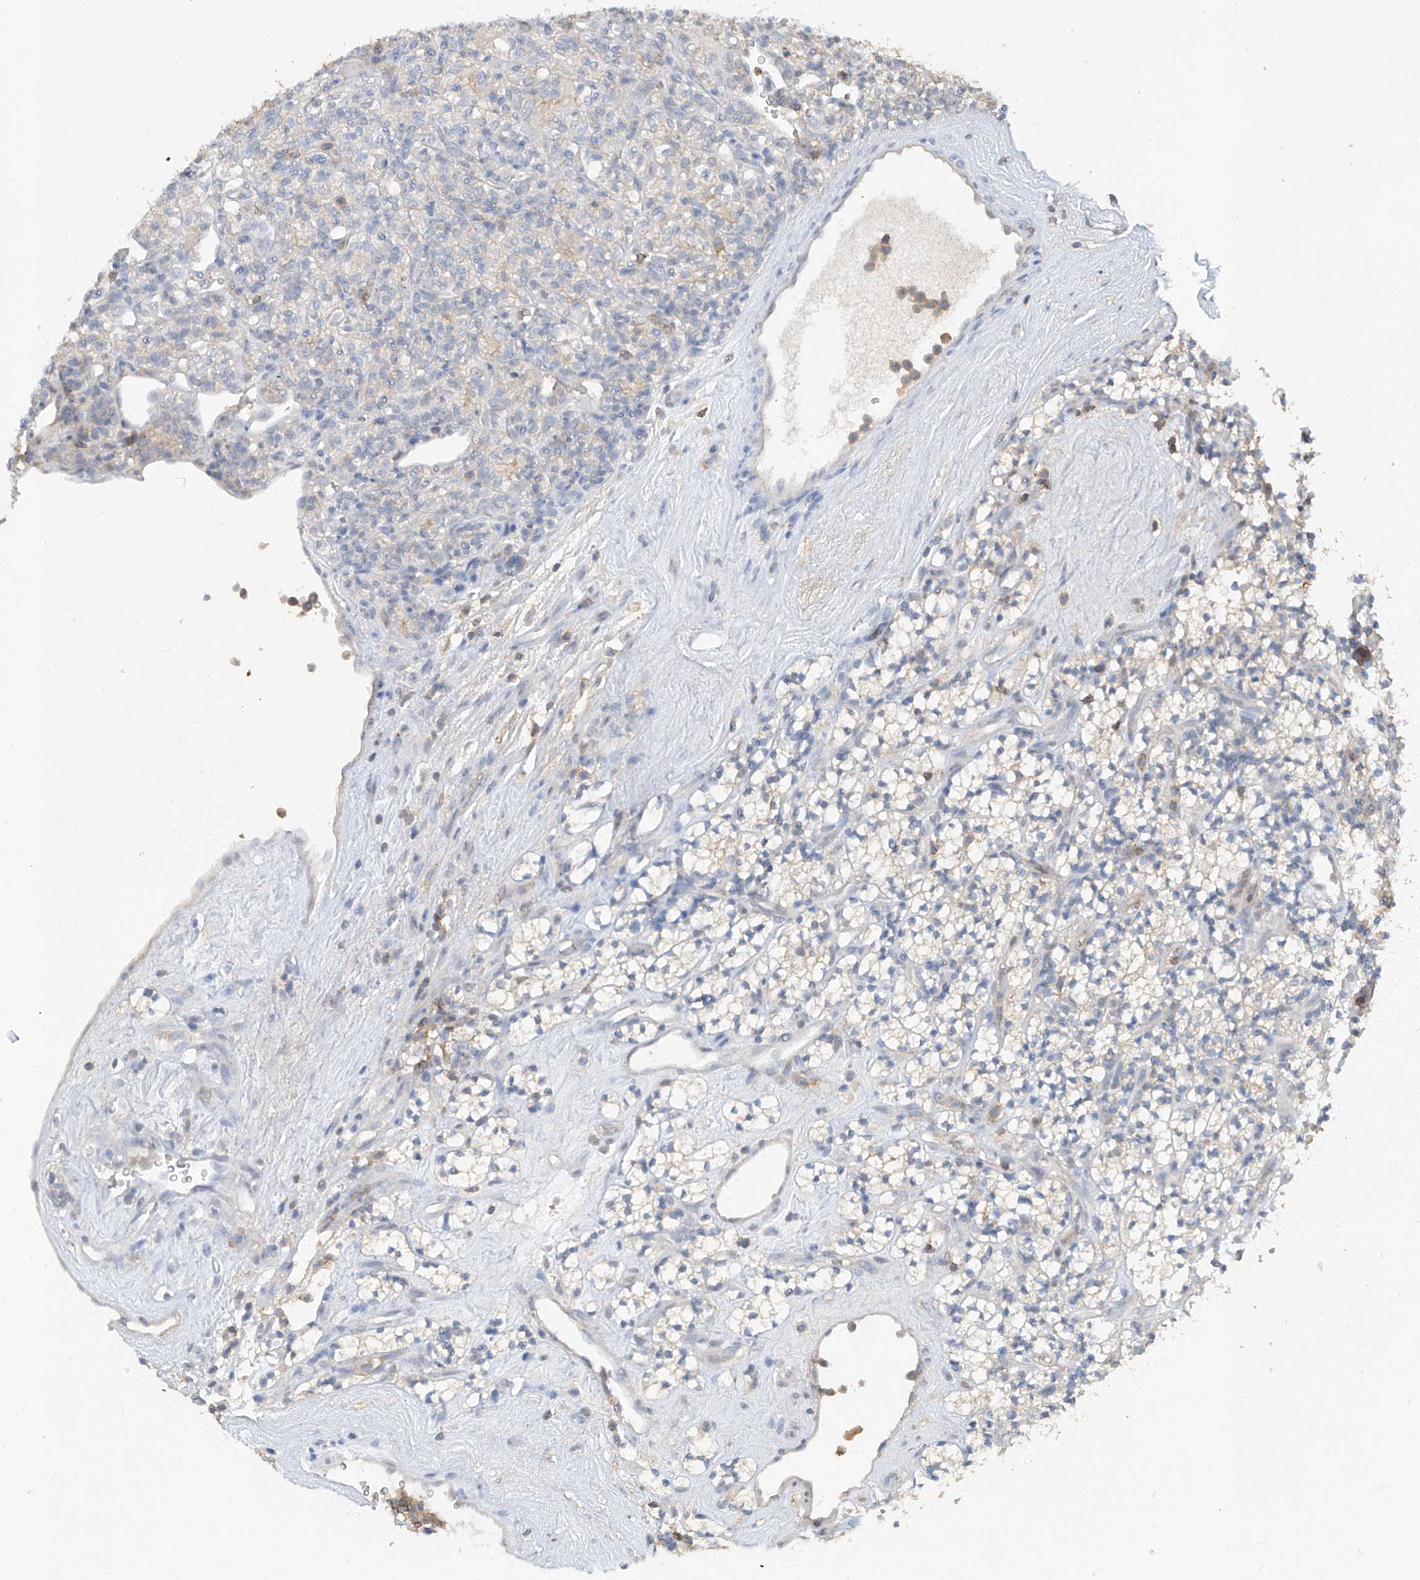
{"staining": {"intensity": "negative", "quantity": "none", "location": "none"}, "tissue": "renal cancer", "cell_type": "Tumor cells", "image_type": "cancer", "snomed": [{"axis": "morphology", "description": "Adenocarcinoma, NOS"}, {"axis": "topography", "description": "Kidney"}], "caption": "There is no significant expression in tumor cells of adenocarcinoma (renal). (DAB immunohistochemistry, high magnification).", "gene": "HAS3", "patient": {"sex": "male", "age": 77}}